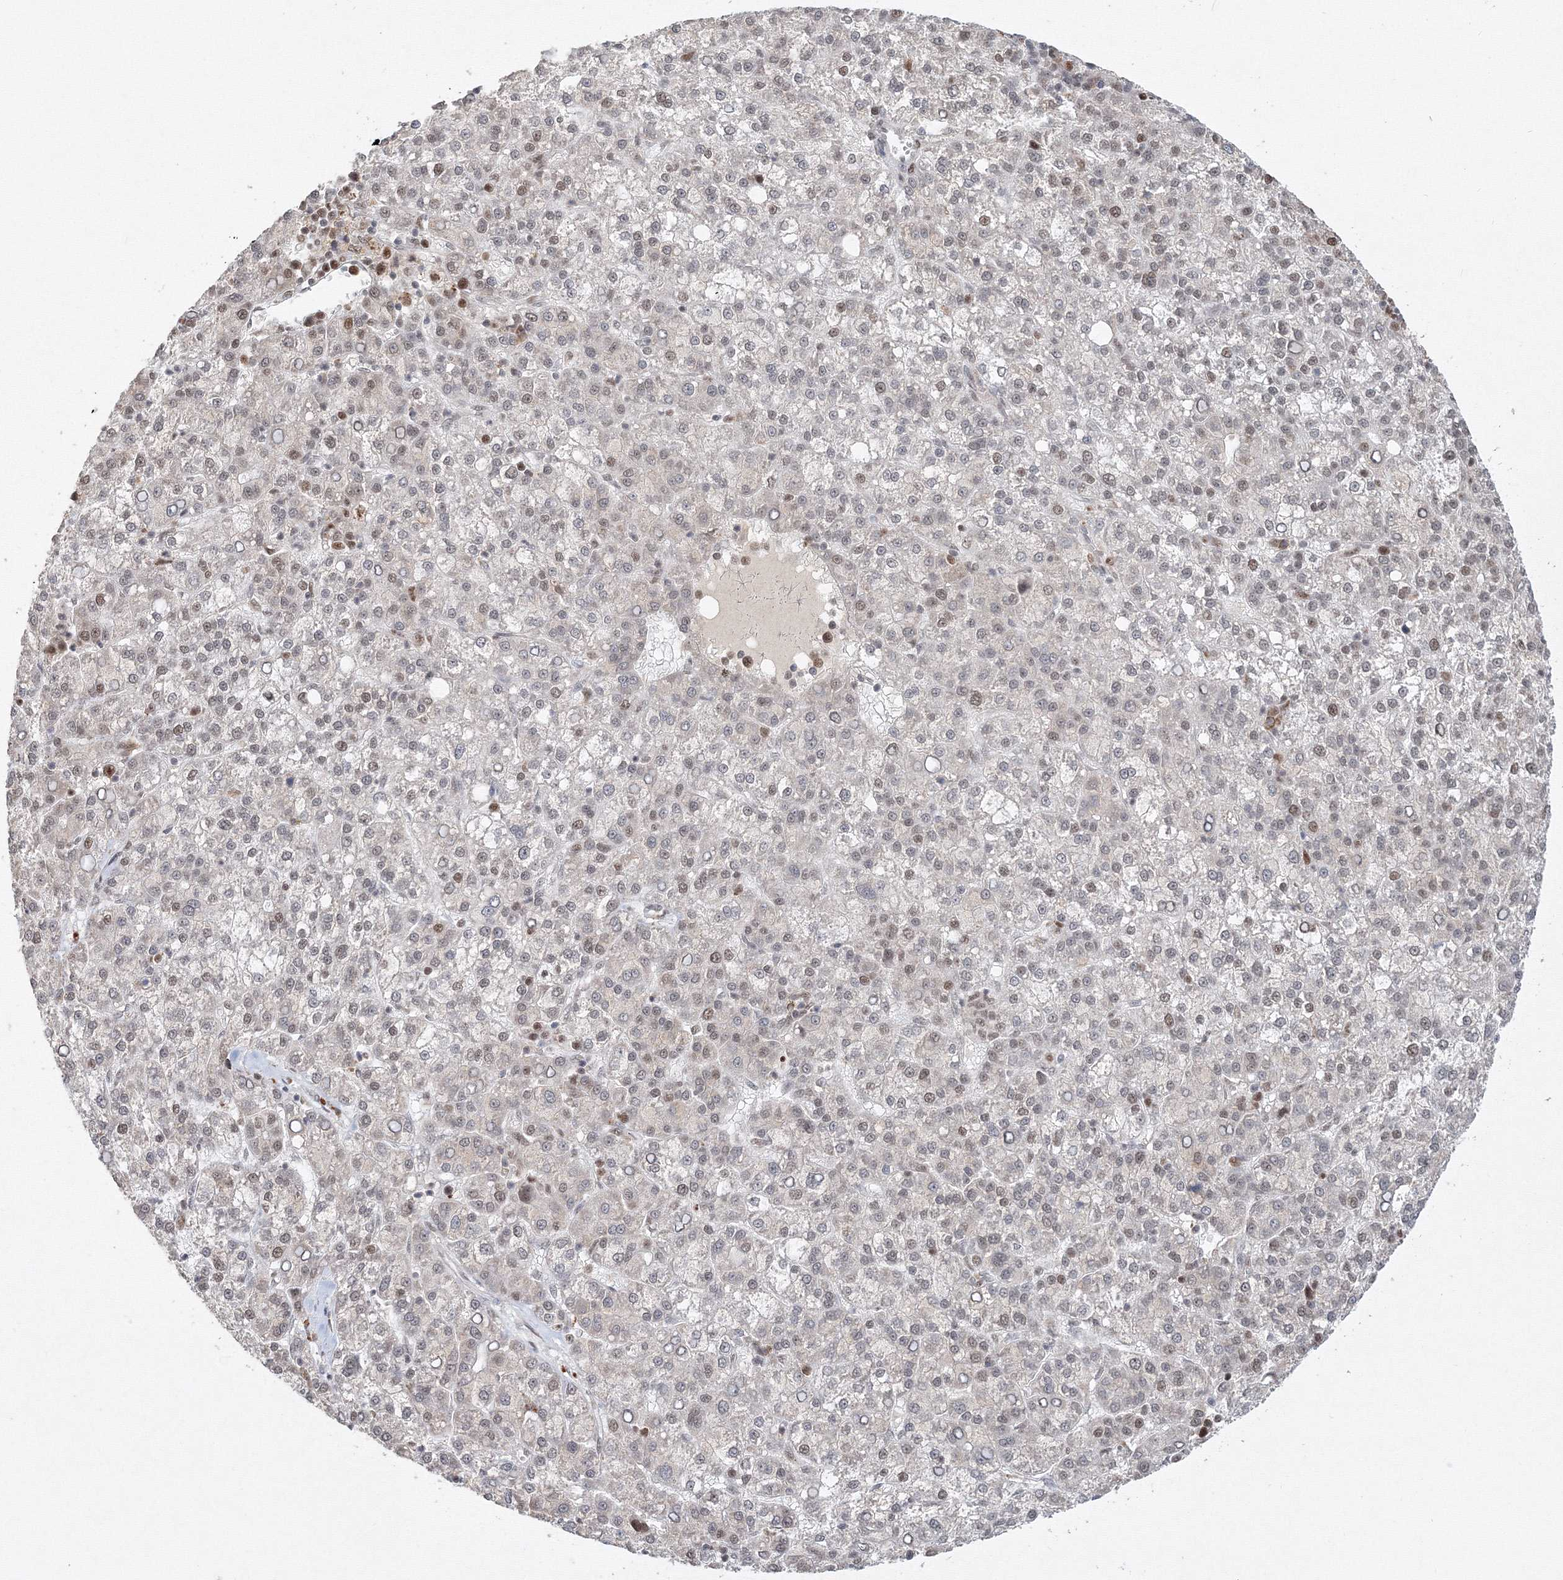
{"staining": {"intensity": "weak", "quantity": "<25%", "location": "nuclear"}, "tissue": "liver cancer", "cell_type": "Tumor cells", "image_type": "cancer", "snomed": [{"axis": "morphology", "description": "Carcinoma, Hepatocellular, NOS"}, {"axis": "topography", "description": "Liver"}], "caption": "Tumor cells are negative for brown protein staining in liver cancer (hepatocellular carcinoma).", "gene": "IWS1", "patient": {"sex": "female", "age": 58}}